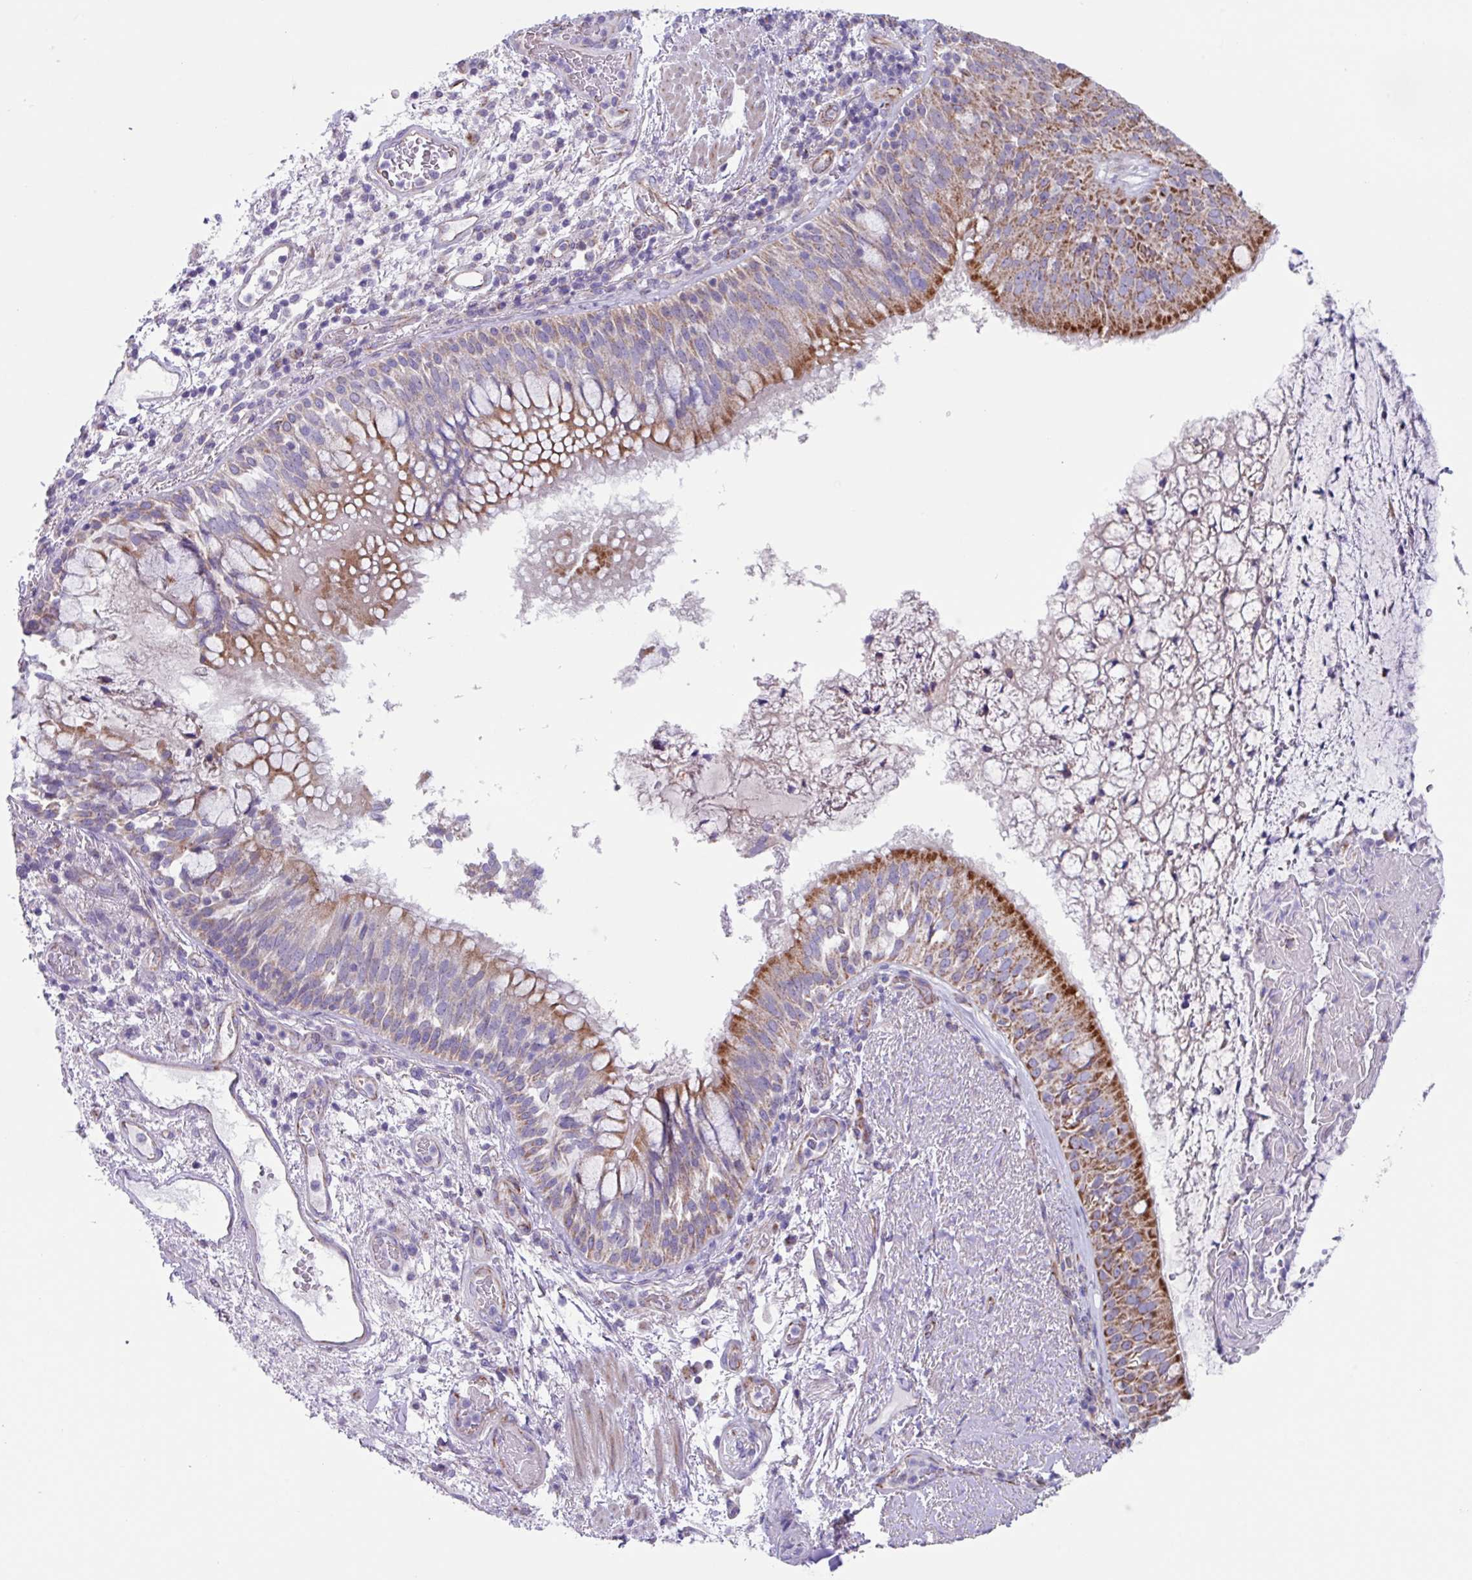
{"staining": {"intensity": "strong", "quantity": "25%-75%", "location": "cytoplasmic/membranous"}, "tissue": "bronchus", "cell_type": "Respiratory epithelial cells", "image_type": "normal", "snomed": [{"axis": "morphology", "description": "Normal tissue, NOS"}, {"axis": "topography", "description": "Cartilage tissue"}, {"axis": "topography", "description": "Bronchus"}], "caption": "DAB (3,3'-diaminobenzidine) immunohistochemical staining of benign human bronchus shows strong cytoplasmic/membranous protein staining in about 25%-75% of respiratory epithelial cells. The protein of interest is stained brown, and the nuclei are stained in blue (DAB (3,3'-diaminobenzidine) IHC with brightfield microscopy, high magnification).", "gene": "OTULIN", "patient": {"sex": "male", "age": 63}}